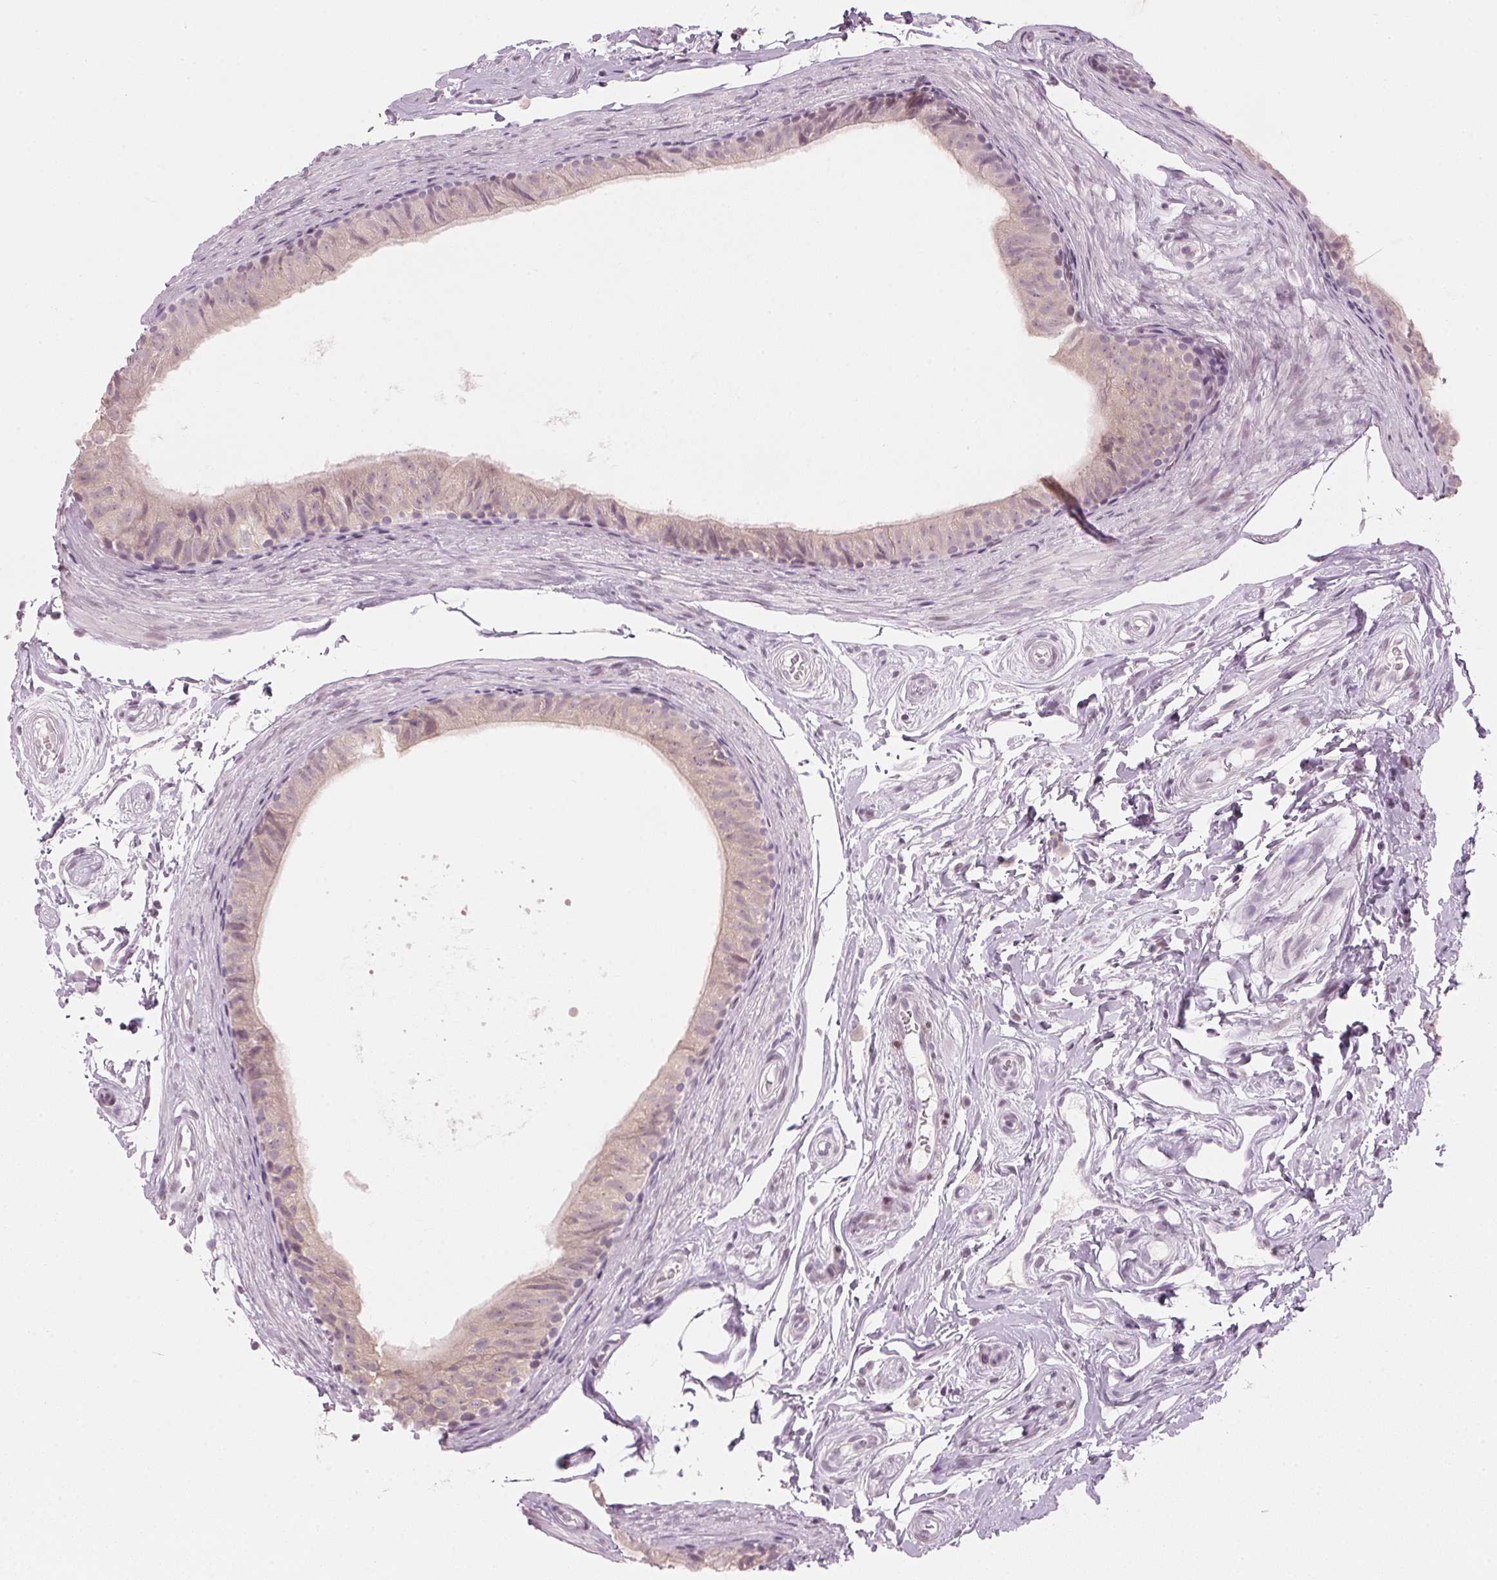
{"staining": {"intensity": "weak", "quantity": "<25%", "location": "cytoplasmic/membranous"}, "tissue": "epididymis", "cell_type": "Glandular cells", "image_type": "normal", "snomed": [{"axis": "morphology", "description": "Normal tissue, NOS"}, {"axis": "topography", "description": "Epididymis"}], "caption": "Normal epididymis was stained to show a protein in brown. There is no significant positivity in glandular cells. (Brightfield microscopy of DAB IHC at high magnification).", "gene": "SFRP4", "patient": {"sex": "male", "age": 45}}